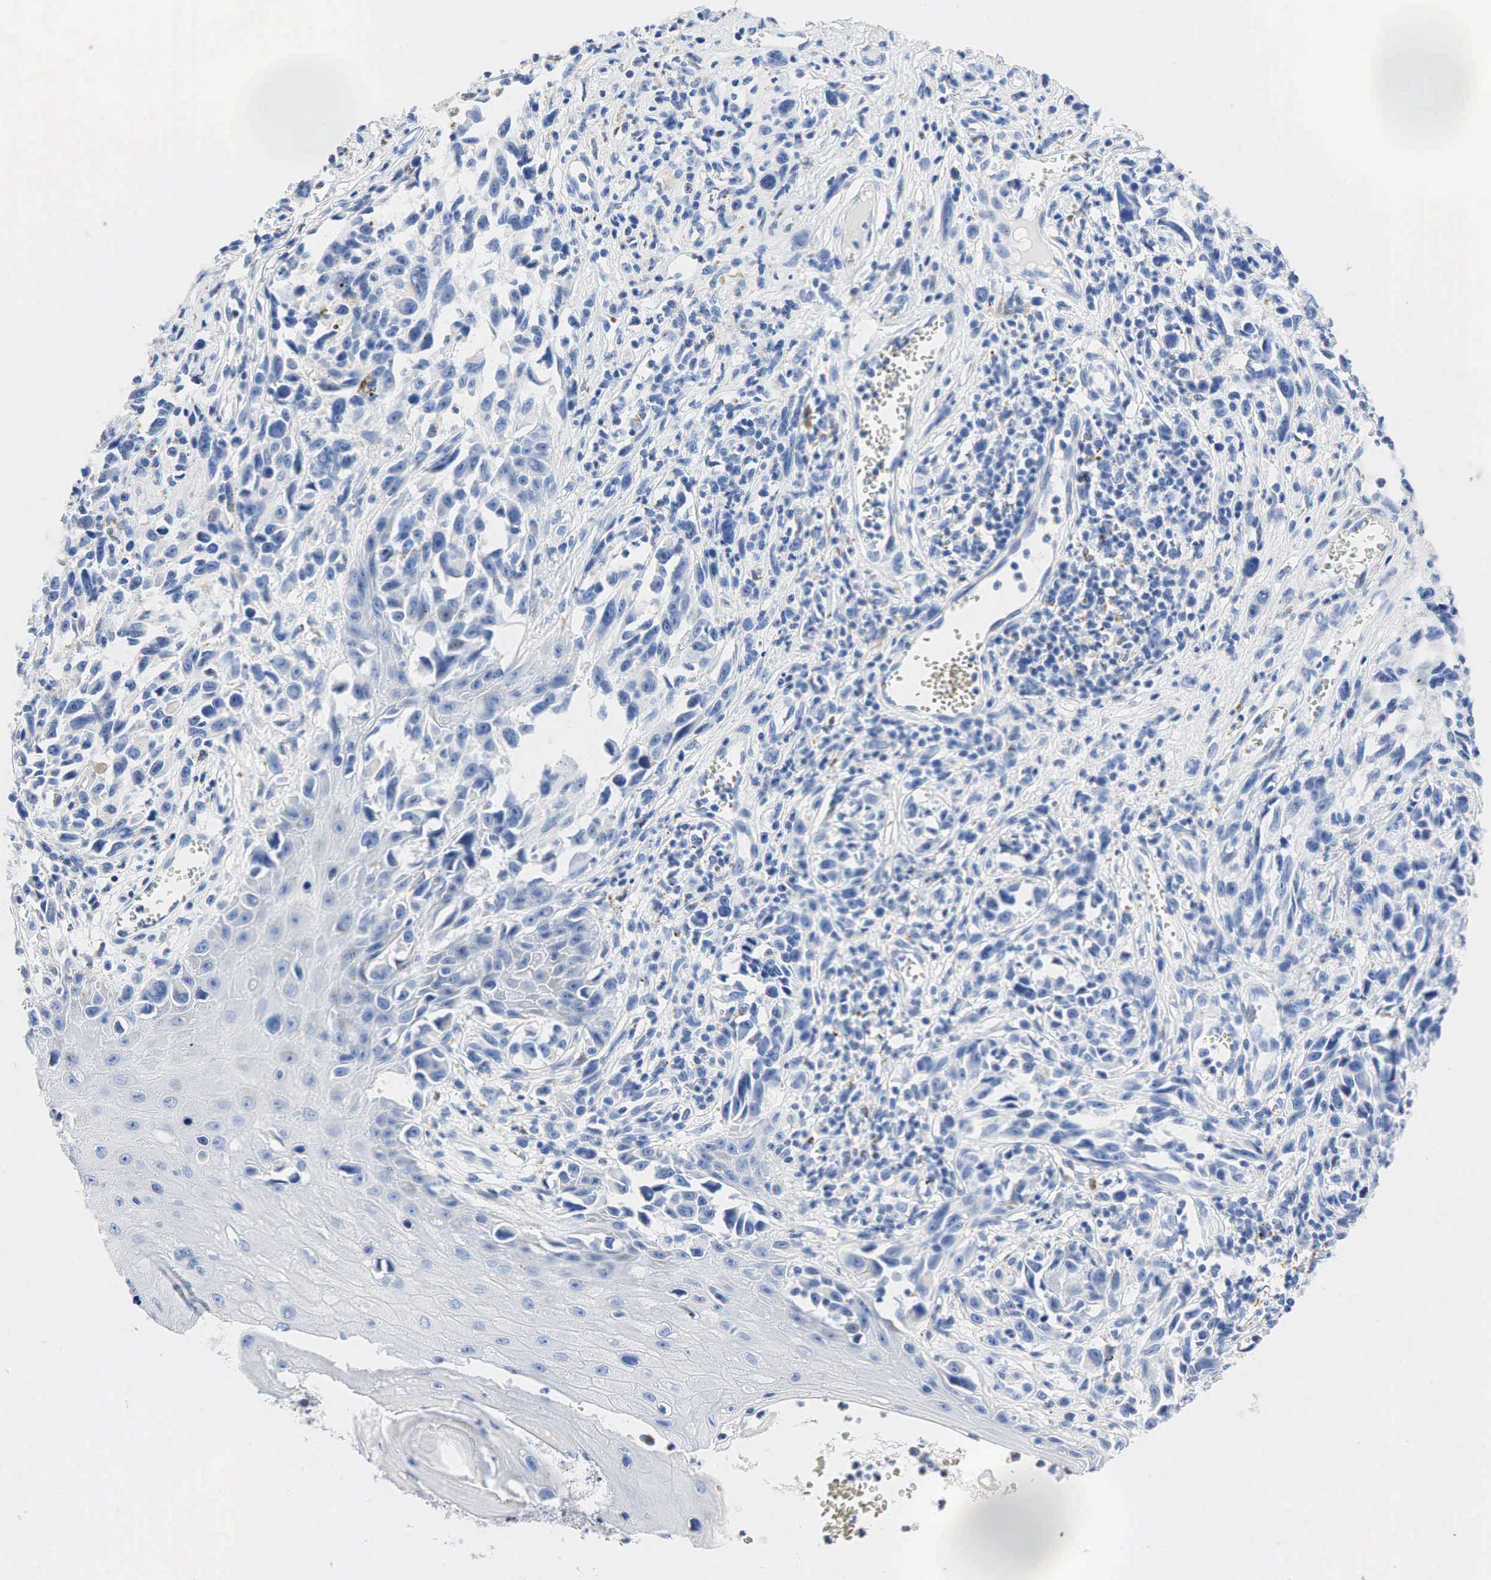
{"staining": {"intensity": "negative", "quantity": "none", "location": "none"}, "tissue": "melanoma", "cell_type": "Tumor cells", "image_type": "cancer", "snomed": [{"axis": "morphology", "description": "Malignant melanoma, NOS"}, {"axis": "topography", "description": "Skin"}], "caption": "Melanoma stained for a protein using immunohistochemistry (IHC) demonstrates no expression tumor cells.", "gene": "SYP", "patient": {"sex": "female", "age": 82}}